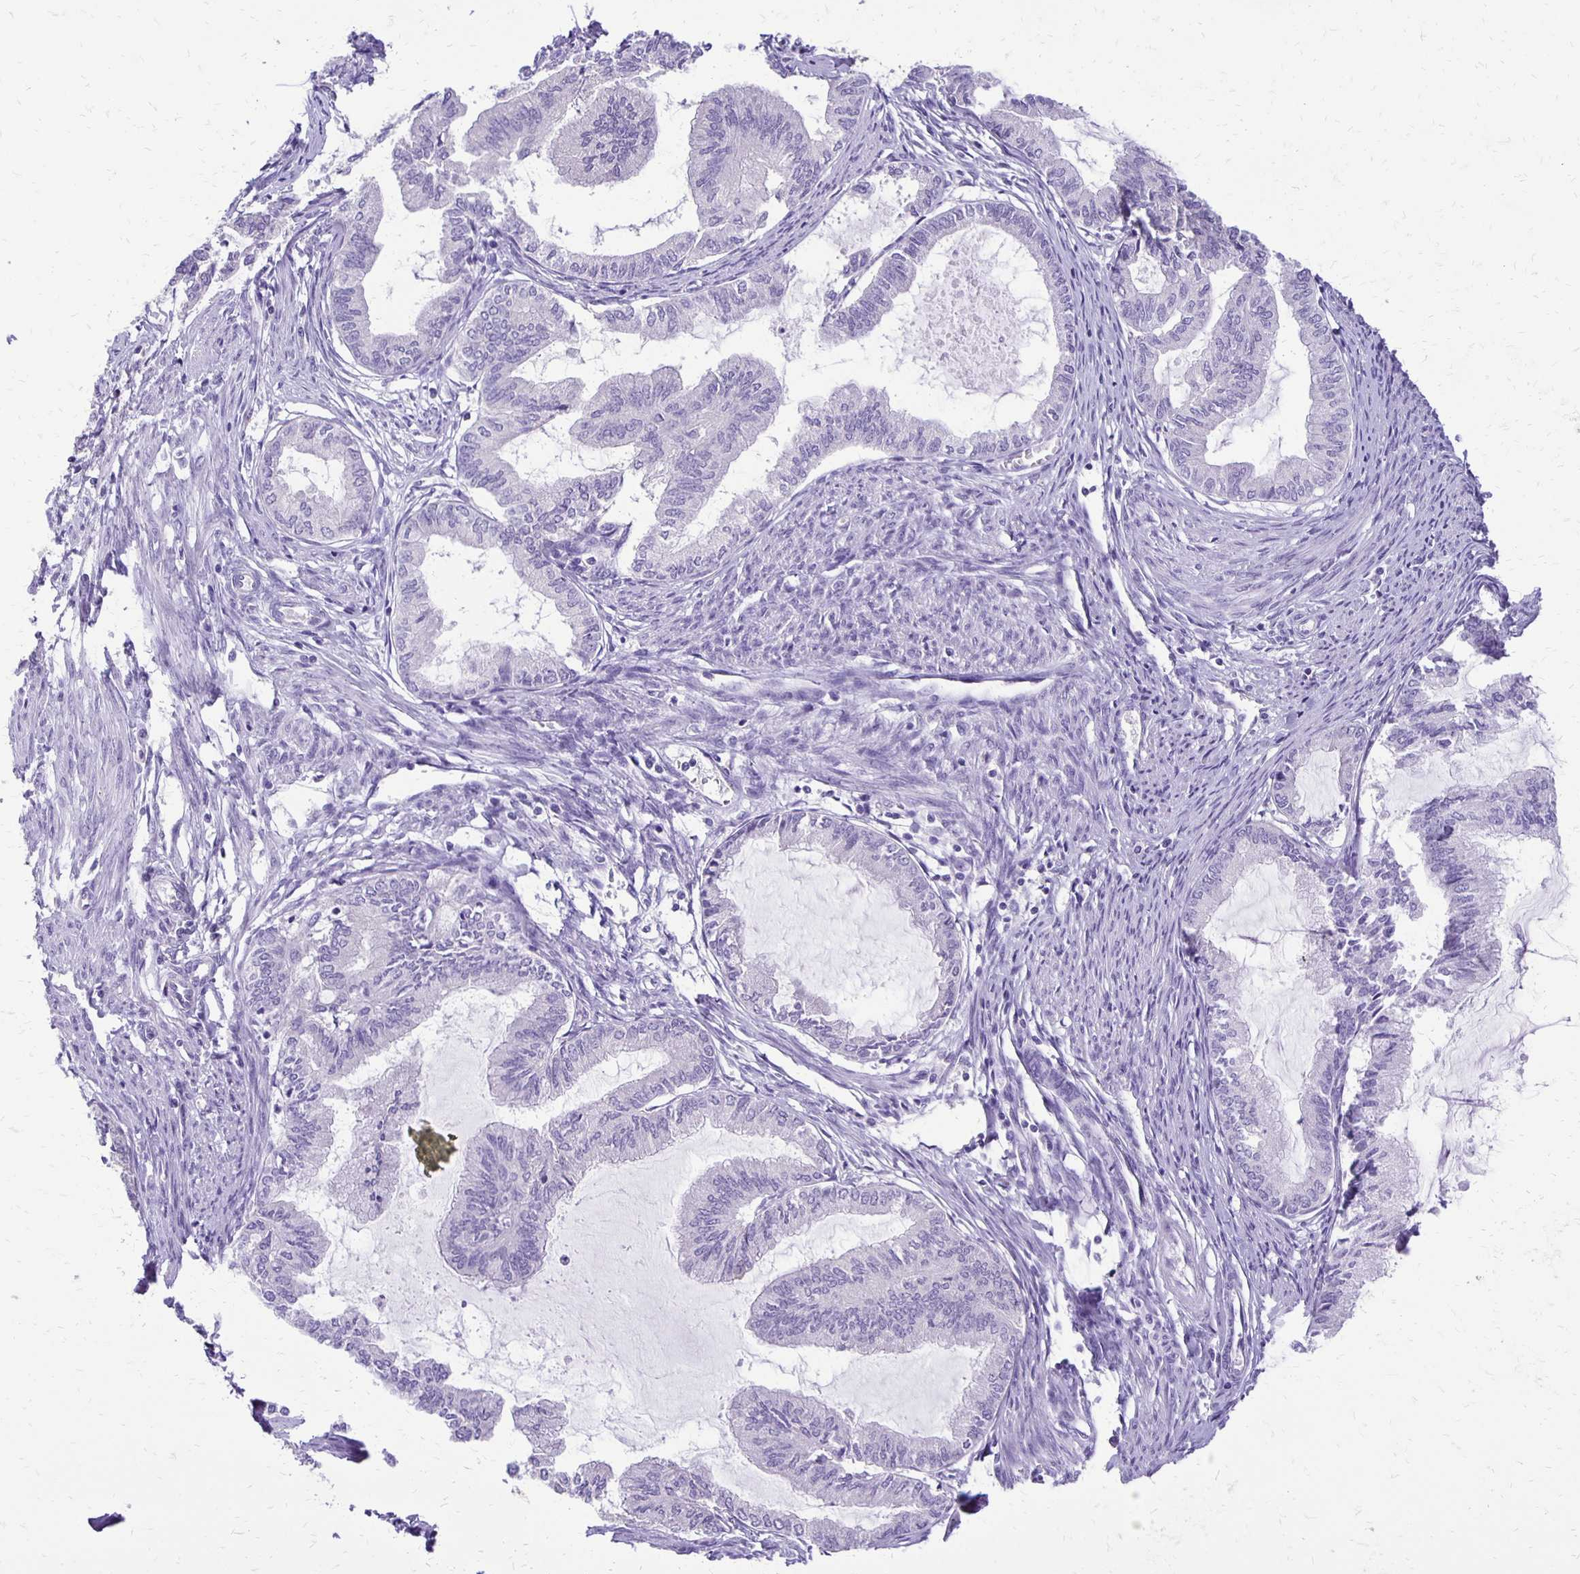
{"staining": {"intensity": "negative", "quantity": "none", "location": "none"}, "tissue": "endometrial cancer", "cell_type": "Tumor cells", "image_type": "cancer", "snomed": [{"axis": "morphology", "description": "Adenocarcinoma, NOS"}, {"axis": "topography", "description": "Endometrium"}], "caption": "Endometrial cancer stained for a protein using IHC demonstrates no expression tumor cells.", "gene": "ANKRD45", "patient": {"sex": "female", "age": 86}}